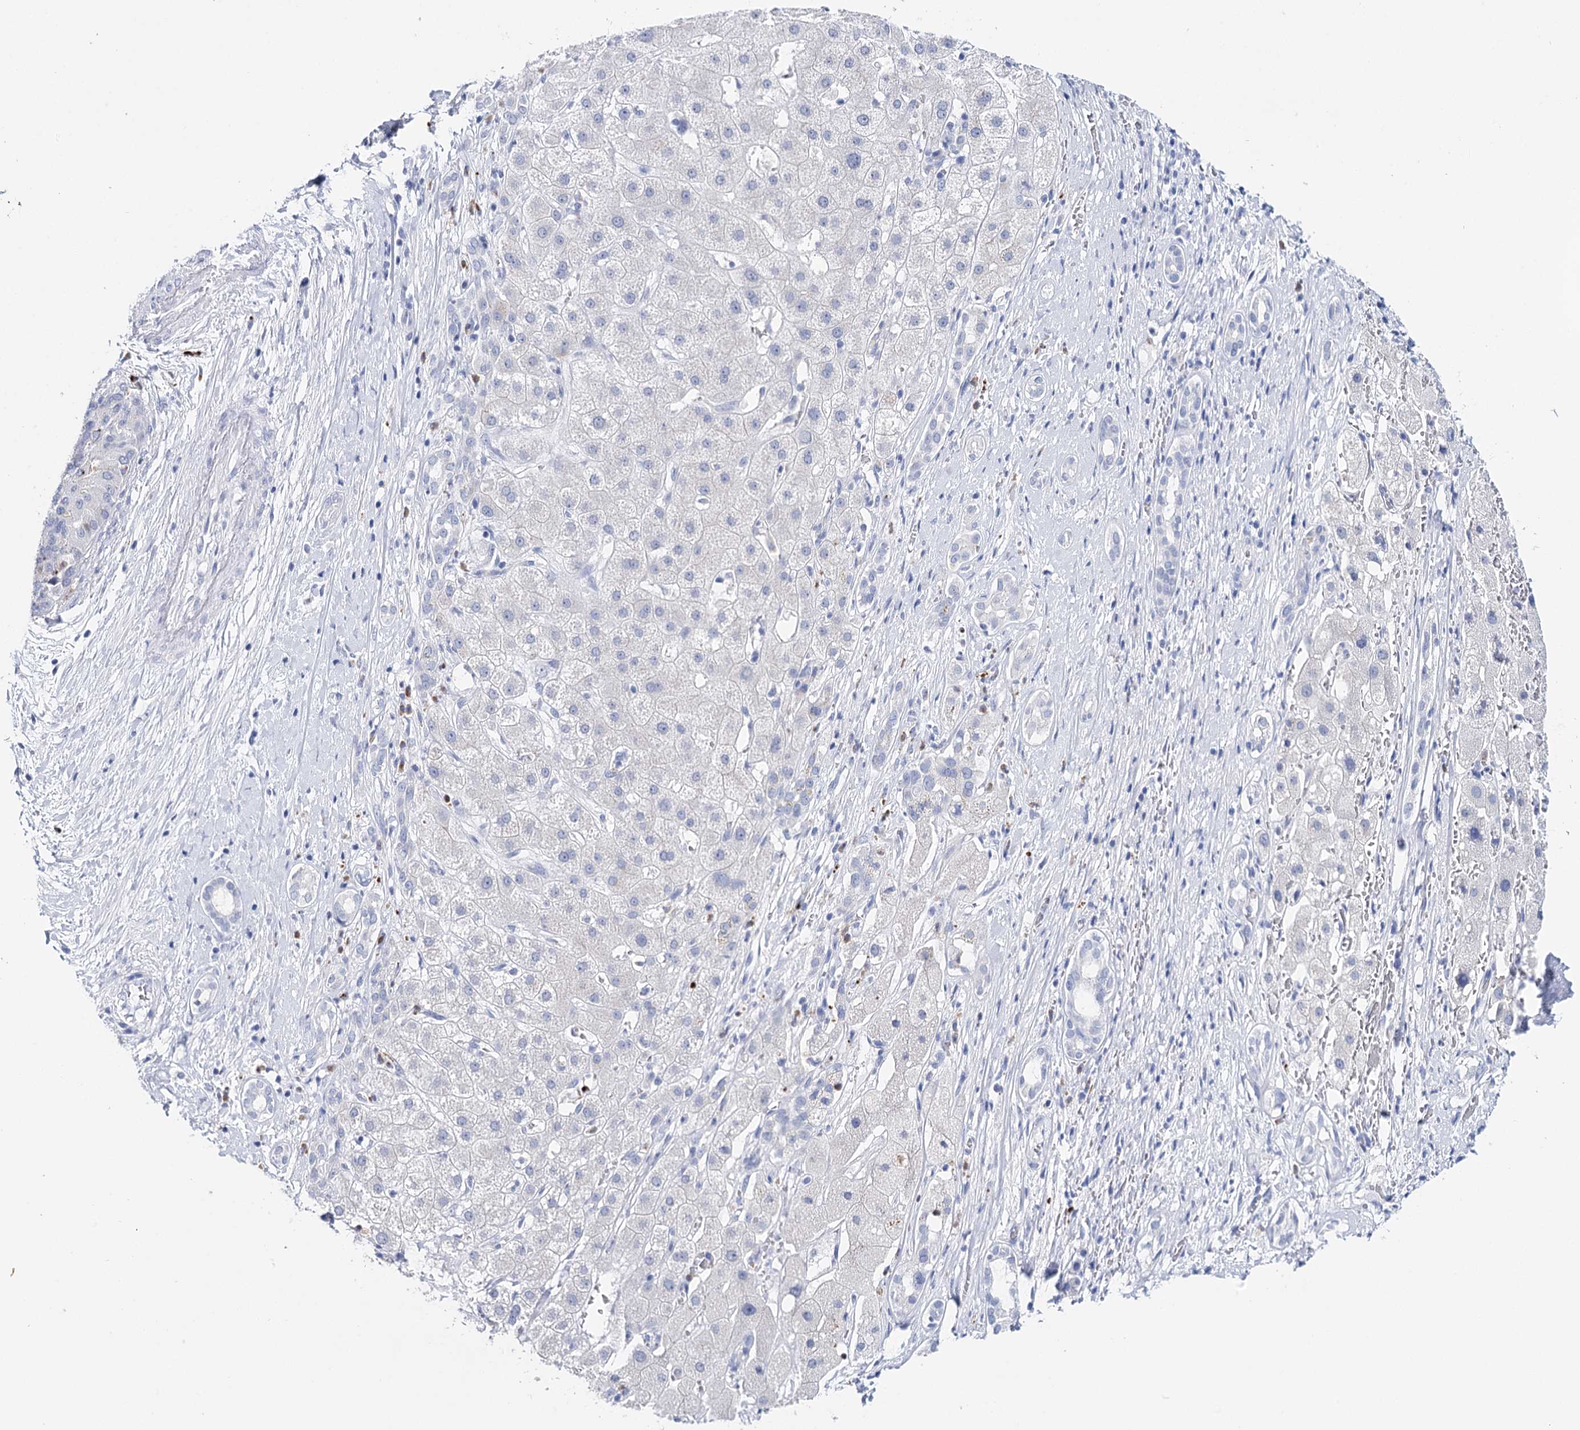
{"staining": {"intensity": "negative", "quantity": "none", "location": "none"}, "tissue": "liver cancer", "cell_type": "Tumor cells", "image_type": "cancer", "snomed": [{"axis": "morphology", "description": "Carcinoma, Hepatocellular, NOS"}, {"axis": "topography", "description": "Liver"}], "caption": "The histopathology image displays no staining of tumor cells in liver cancer.", "gene": "CEACAM8", "patient": {"sex": "male", "age": 65}}